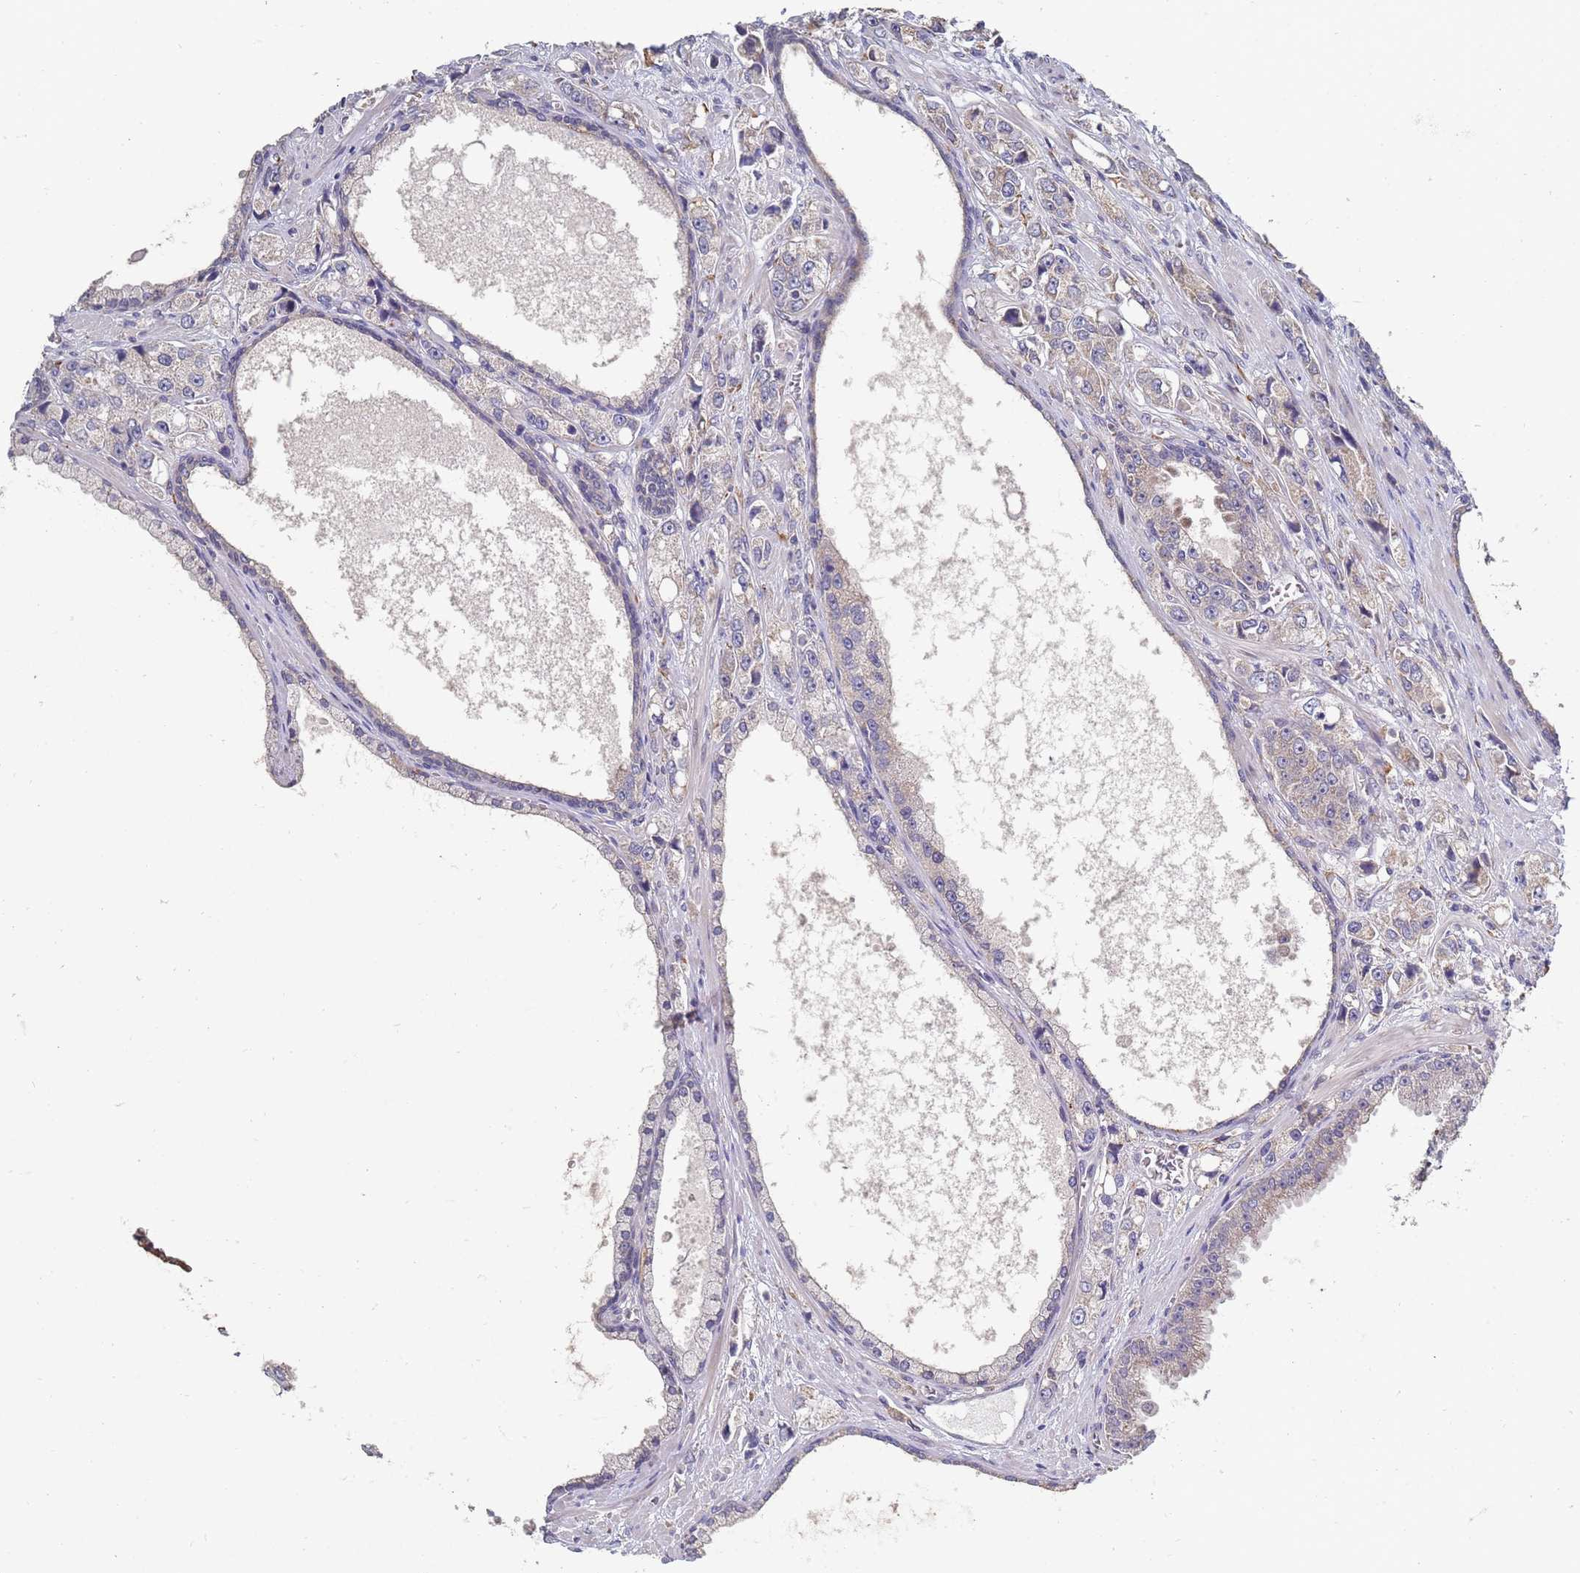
{"staining": {"intensity": "negative", "quantity": "none", "location": "none"}, "tissue": "prostate cancer", "cell_type": "Tumor cells", "image_type": "cancer", "snomed": [{"axis": "morphology", "description": "Adenocarcinoma, High grade"}, {"axis": "topography", "description": "Prostate"}], "caption": "IHC image of neoplastic tissue: adenocarcinoma (high-grade) (prostate) stained with DAB reveals no significant protein positivity in tumor cells. (DAB IHC visualized using brightfield microscopy, high magnification).", "gene": "VRK2", "patient": {"sex": "male", "age": 74}}